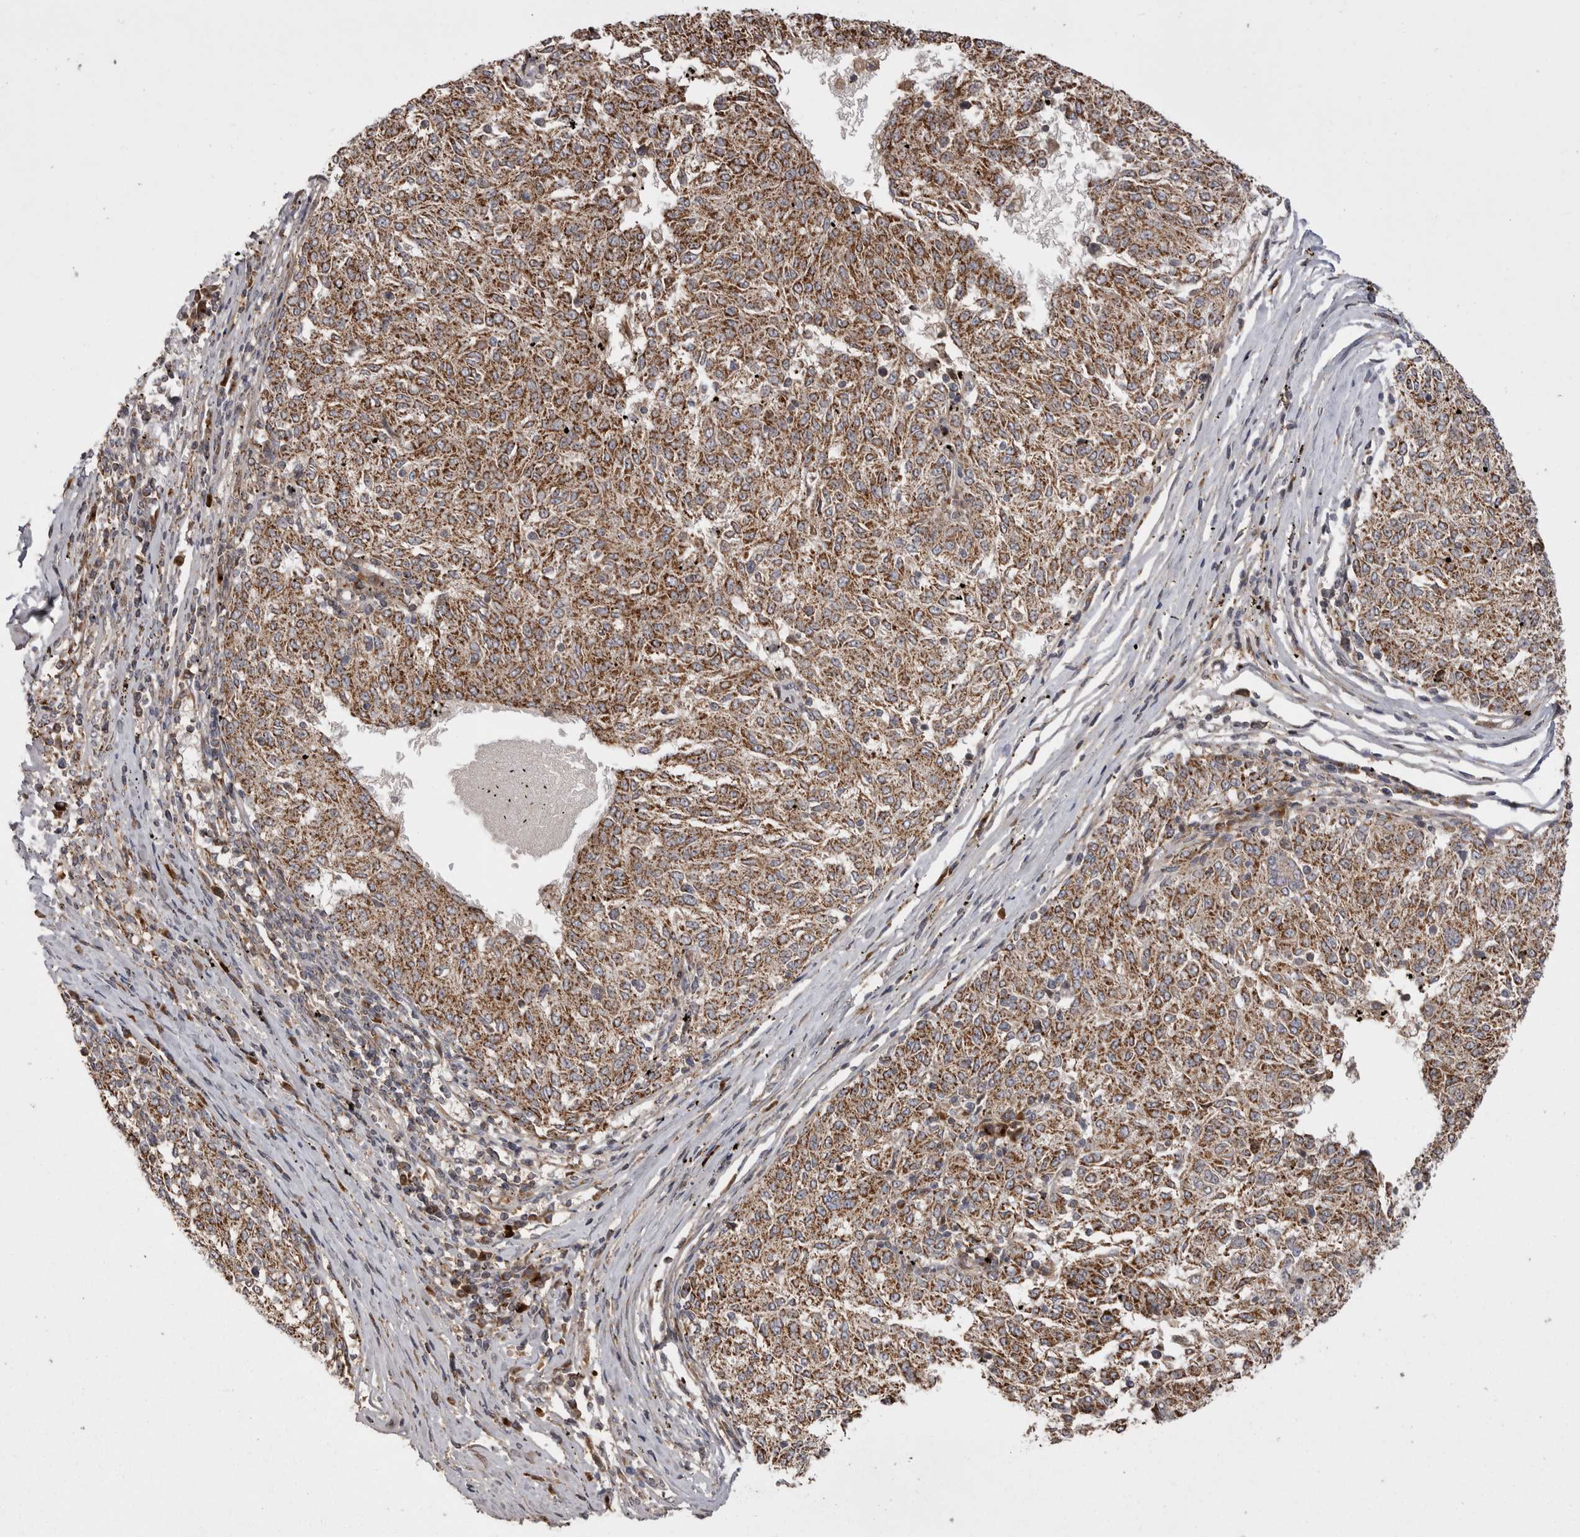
{"staining": {"intensity": "moderate", "quantity": ">75%", "location": "cytoplasmic/membranous"}, "tissue": "melanoma", "cell_type": "Tumor cells", "image_type": "cancer", "snomed": [{"axis": "morphology", "description": "Malignant melanoma, NOS"}, {"axis": "topography", "description": "Skin"}], "caption": "This is an image of immunohistochemistry staining of malignant melanoma, which shows moderate expression in the cytoplasmic/membranous of tumor cells.", "gene": "KYAT3", "patient": {"sex": "female", "age": 72}}